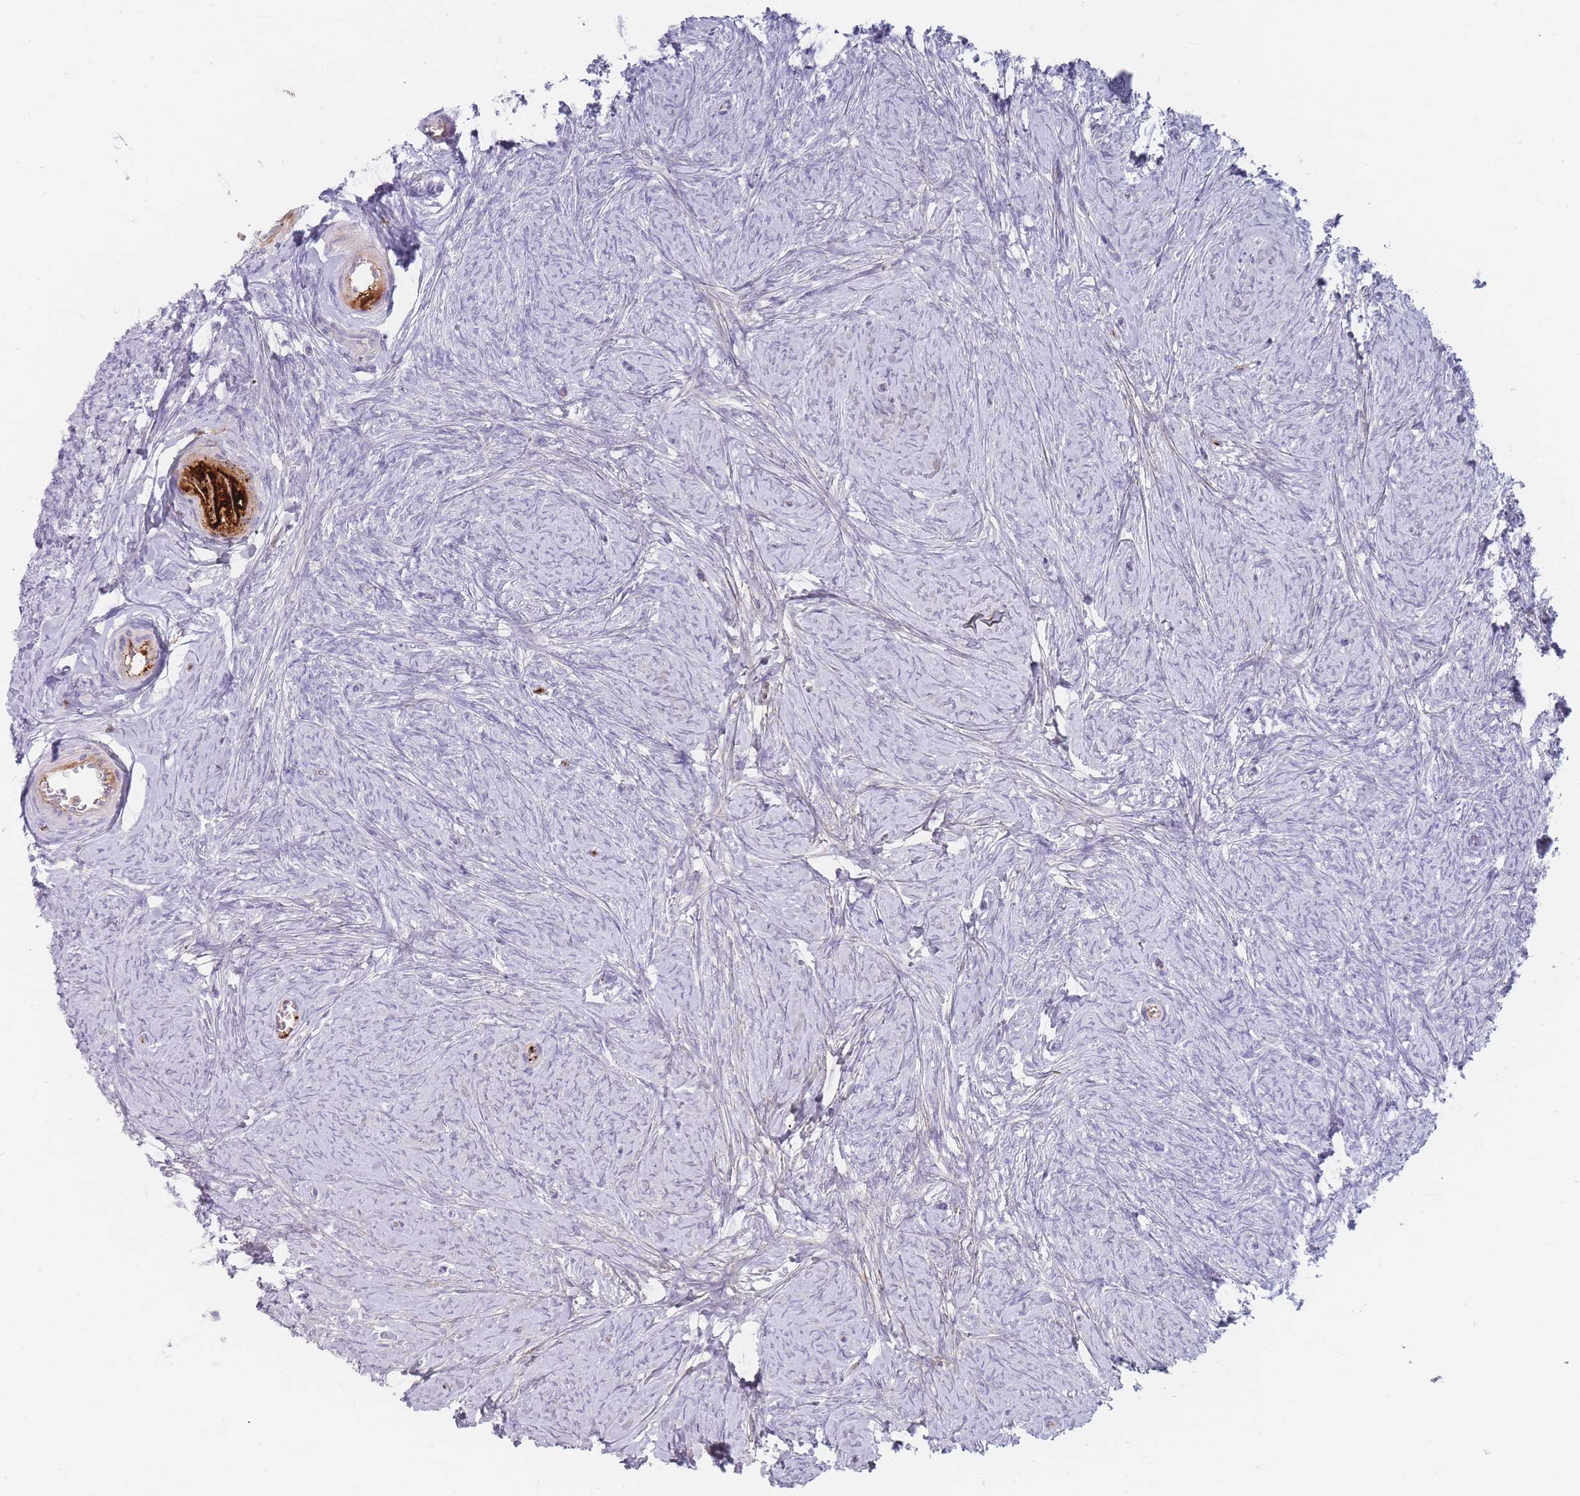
{"staining": {"intensity": "negative", "quantity": "none", "location": "none"}, "tissue": "ovary", "cell_type": "Ovarian stroma cells", "image_type": "normal", "snomed": [{"axis": "morphology", "description": "Normal tissue, NOS"}, {"axis": "topography", "description": "Ovary"}], "caption": "This is an IHC photomicrograph of benign ovary. There is no positivity in ovarian stroma cells.", "gene": "PRG4", "patient": {"sex": "female", "age": 44}}